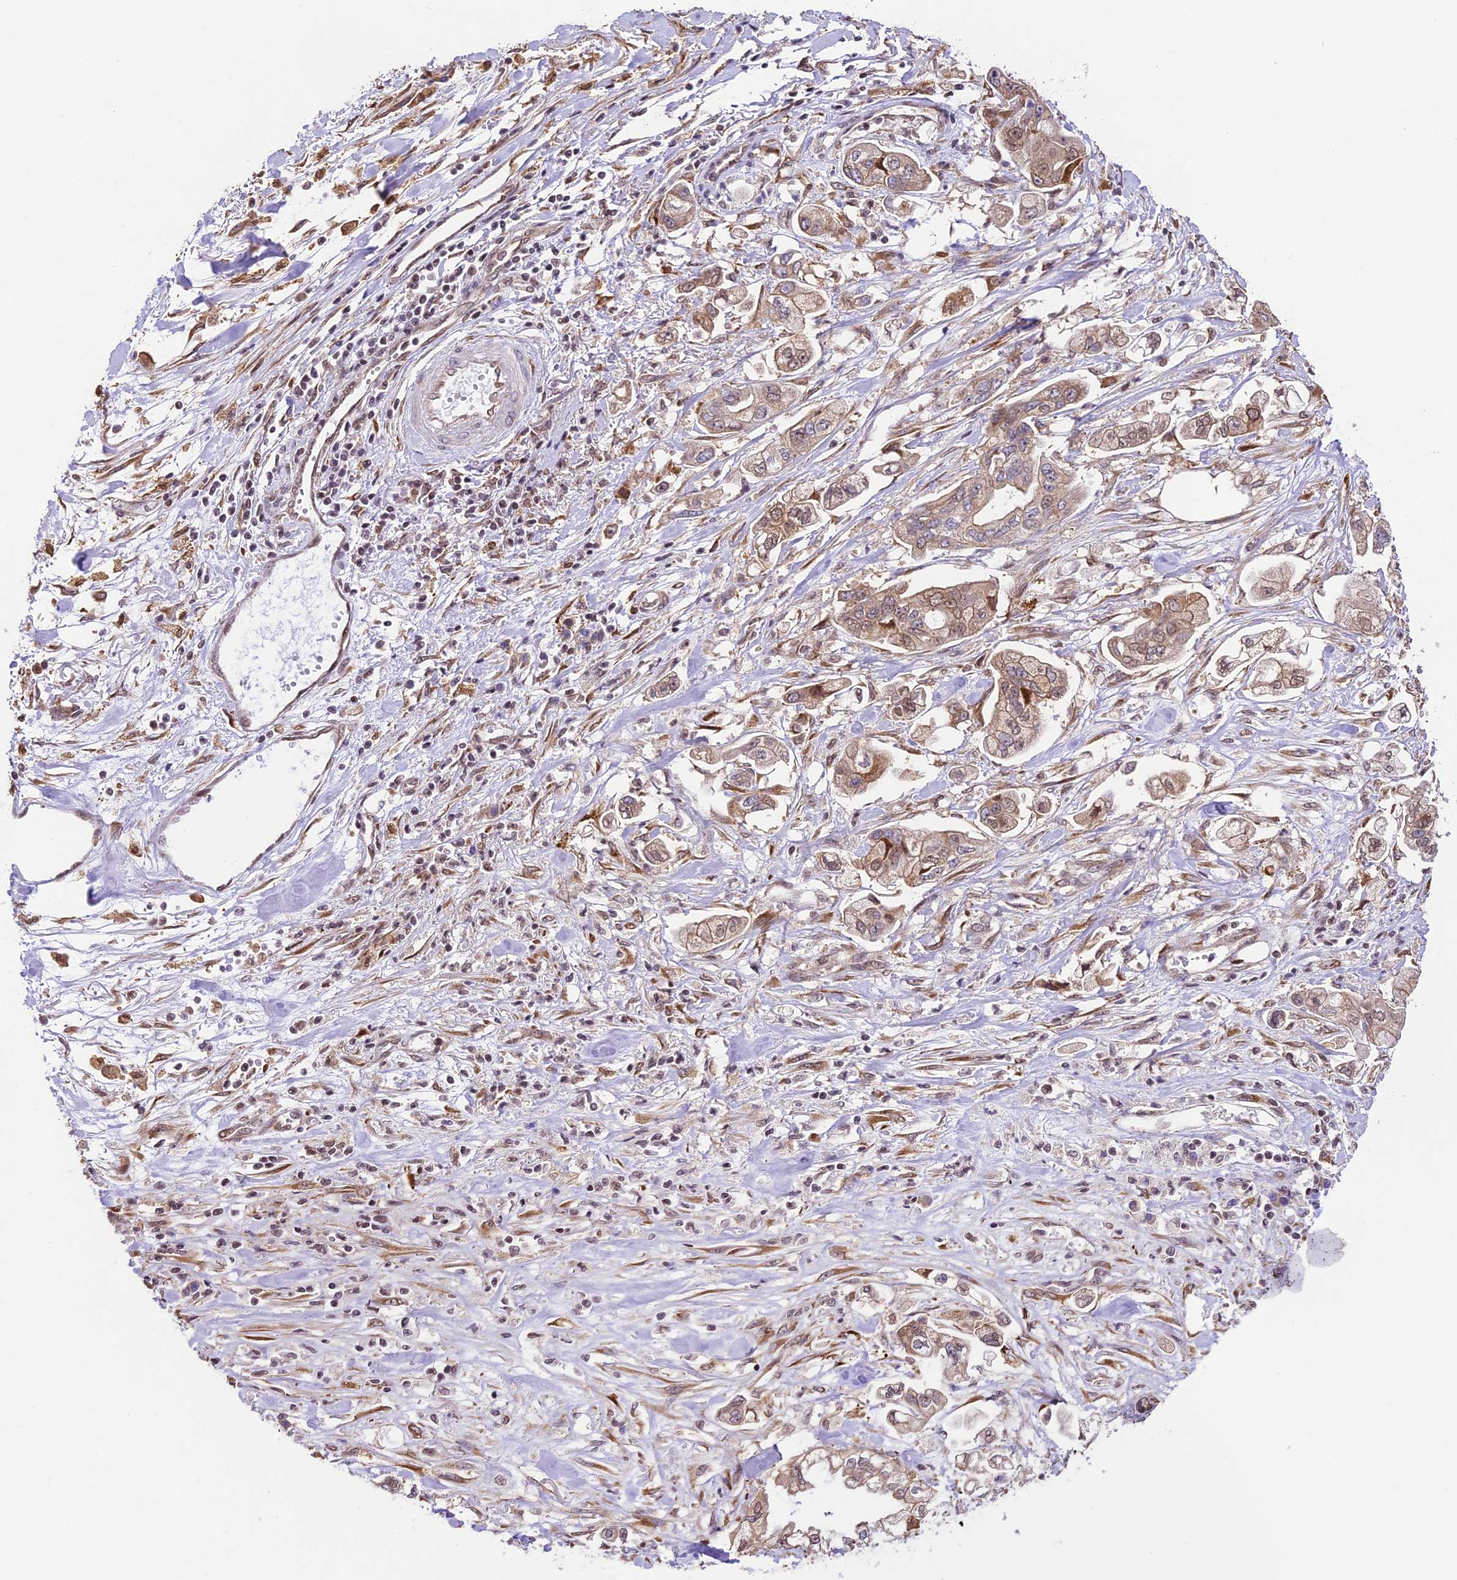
{"staining": {"intensity": "moderate", "quantity": ">75%", "location": "cytoplasmic/membranous"}, "tissue": "stomach cancer", "cell_type": "Tumor cells", "image_type": "cancer", "snomed": [{"axis": "morphology", "description": "Adenocarcinoma, NOS"}, {"axis": "topography", "description": "Stomach"}], "caption": "A medium amount of moderate cytoplasmic/membranous positivity is appreciated in about >75% of tumor cells in stomach adenocarcinoma tissue. (DAB (3,3'-diaminobenzidine) IHC, brown staining for protein, blue staining for nuclei).", "gene": "TRIM22", "patient": {"sex": "male", "age": 62}}